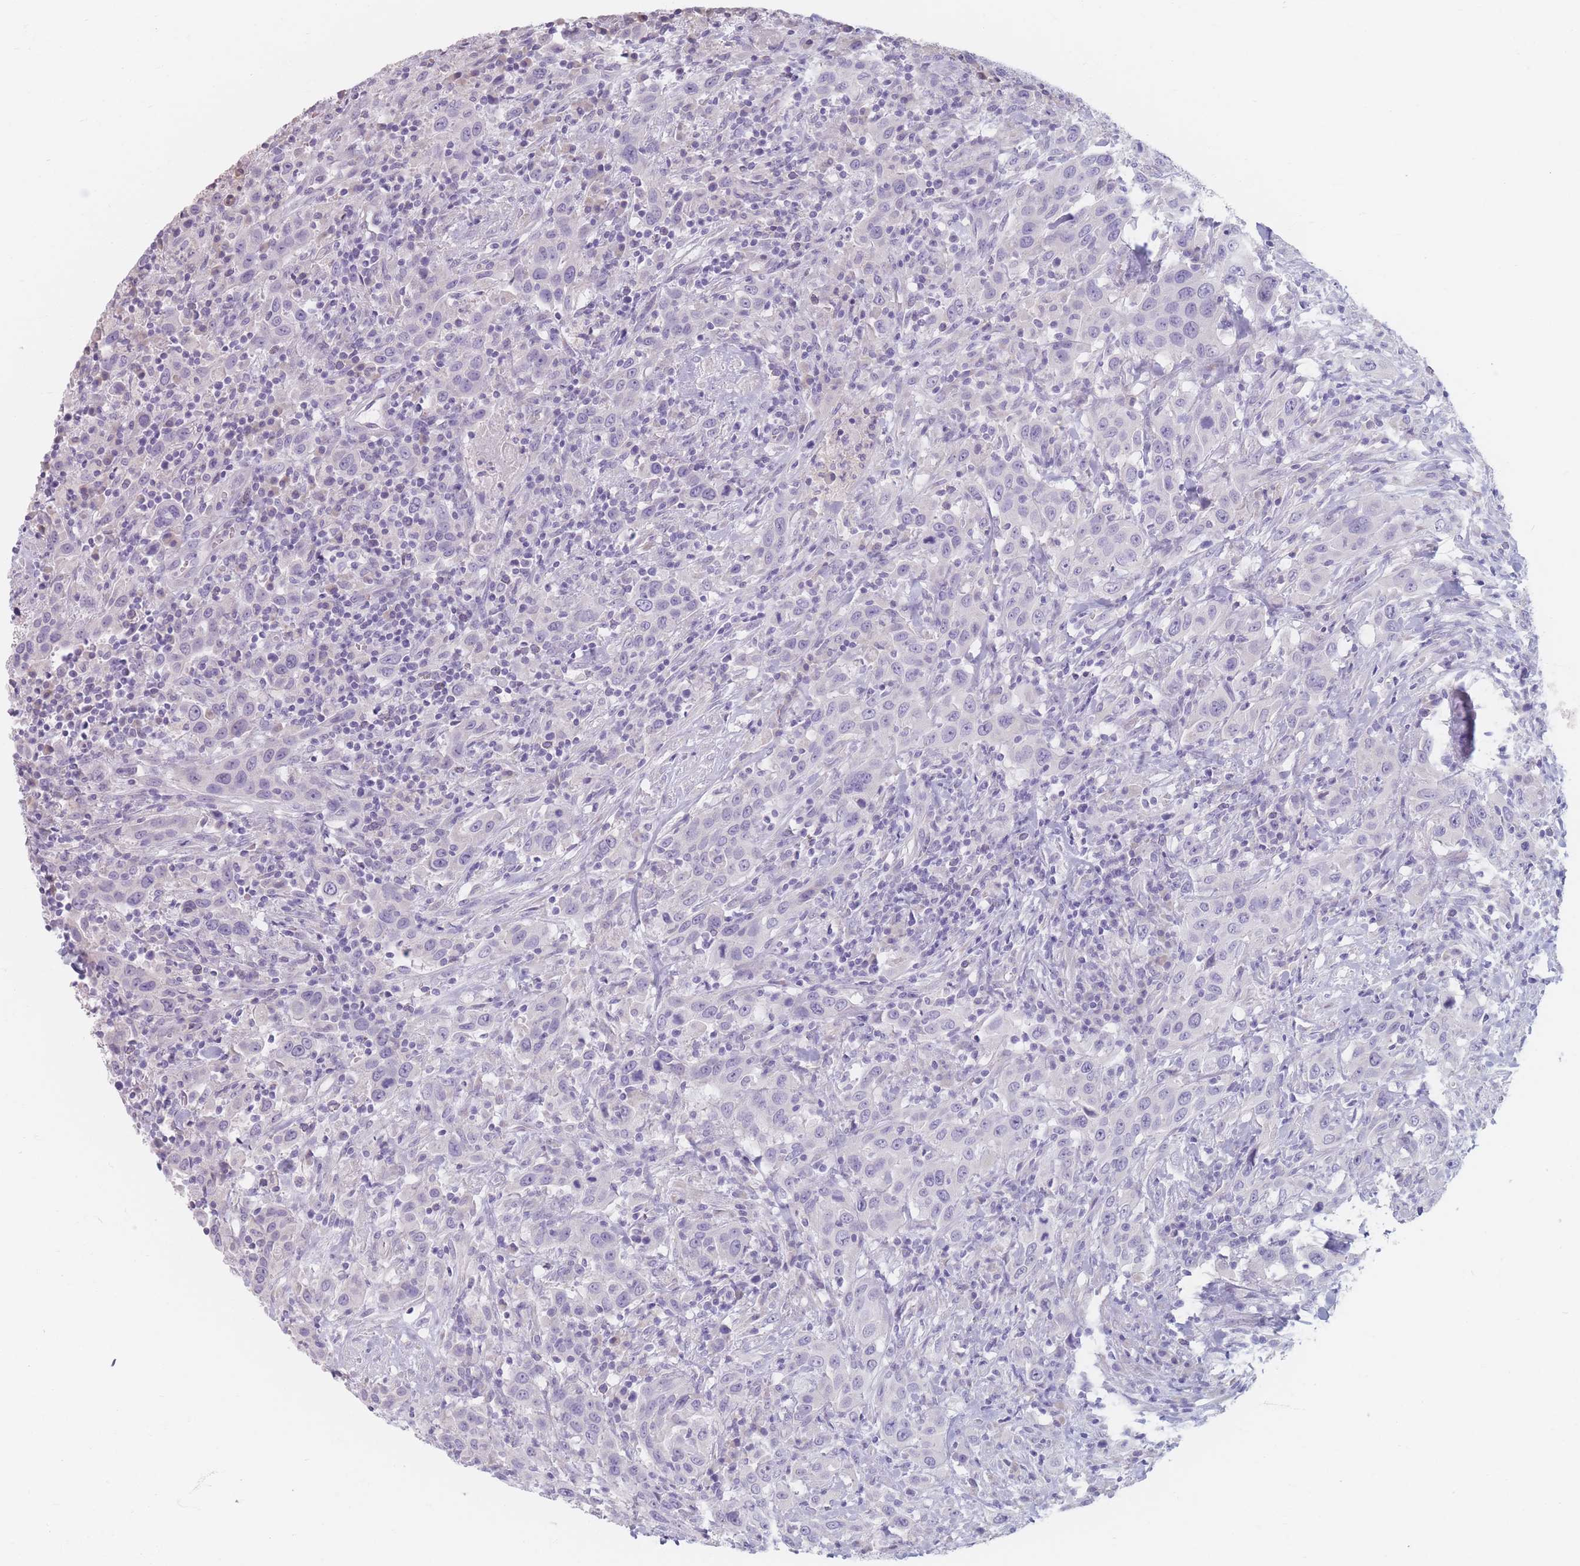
{"staining": {"intensity": "negative", "quantity": "none", "location": "none"}, "tissue": "urothelial cancer", "cell_type": "Tumor cells", "image_type": "cancer", "snomed": [{"axis": "morphology", "description": "Urothelial carcinoma, High grade"}, {"axis": "topography", "description": "Urinary bladder"}], "caption": "Urothelial carcinoma (high-grade) stained for a protein using immunohistochemistry displays no staining tumor cells.", "gene": "PIGM", "patient": {"sex": "male", "age": 61}}